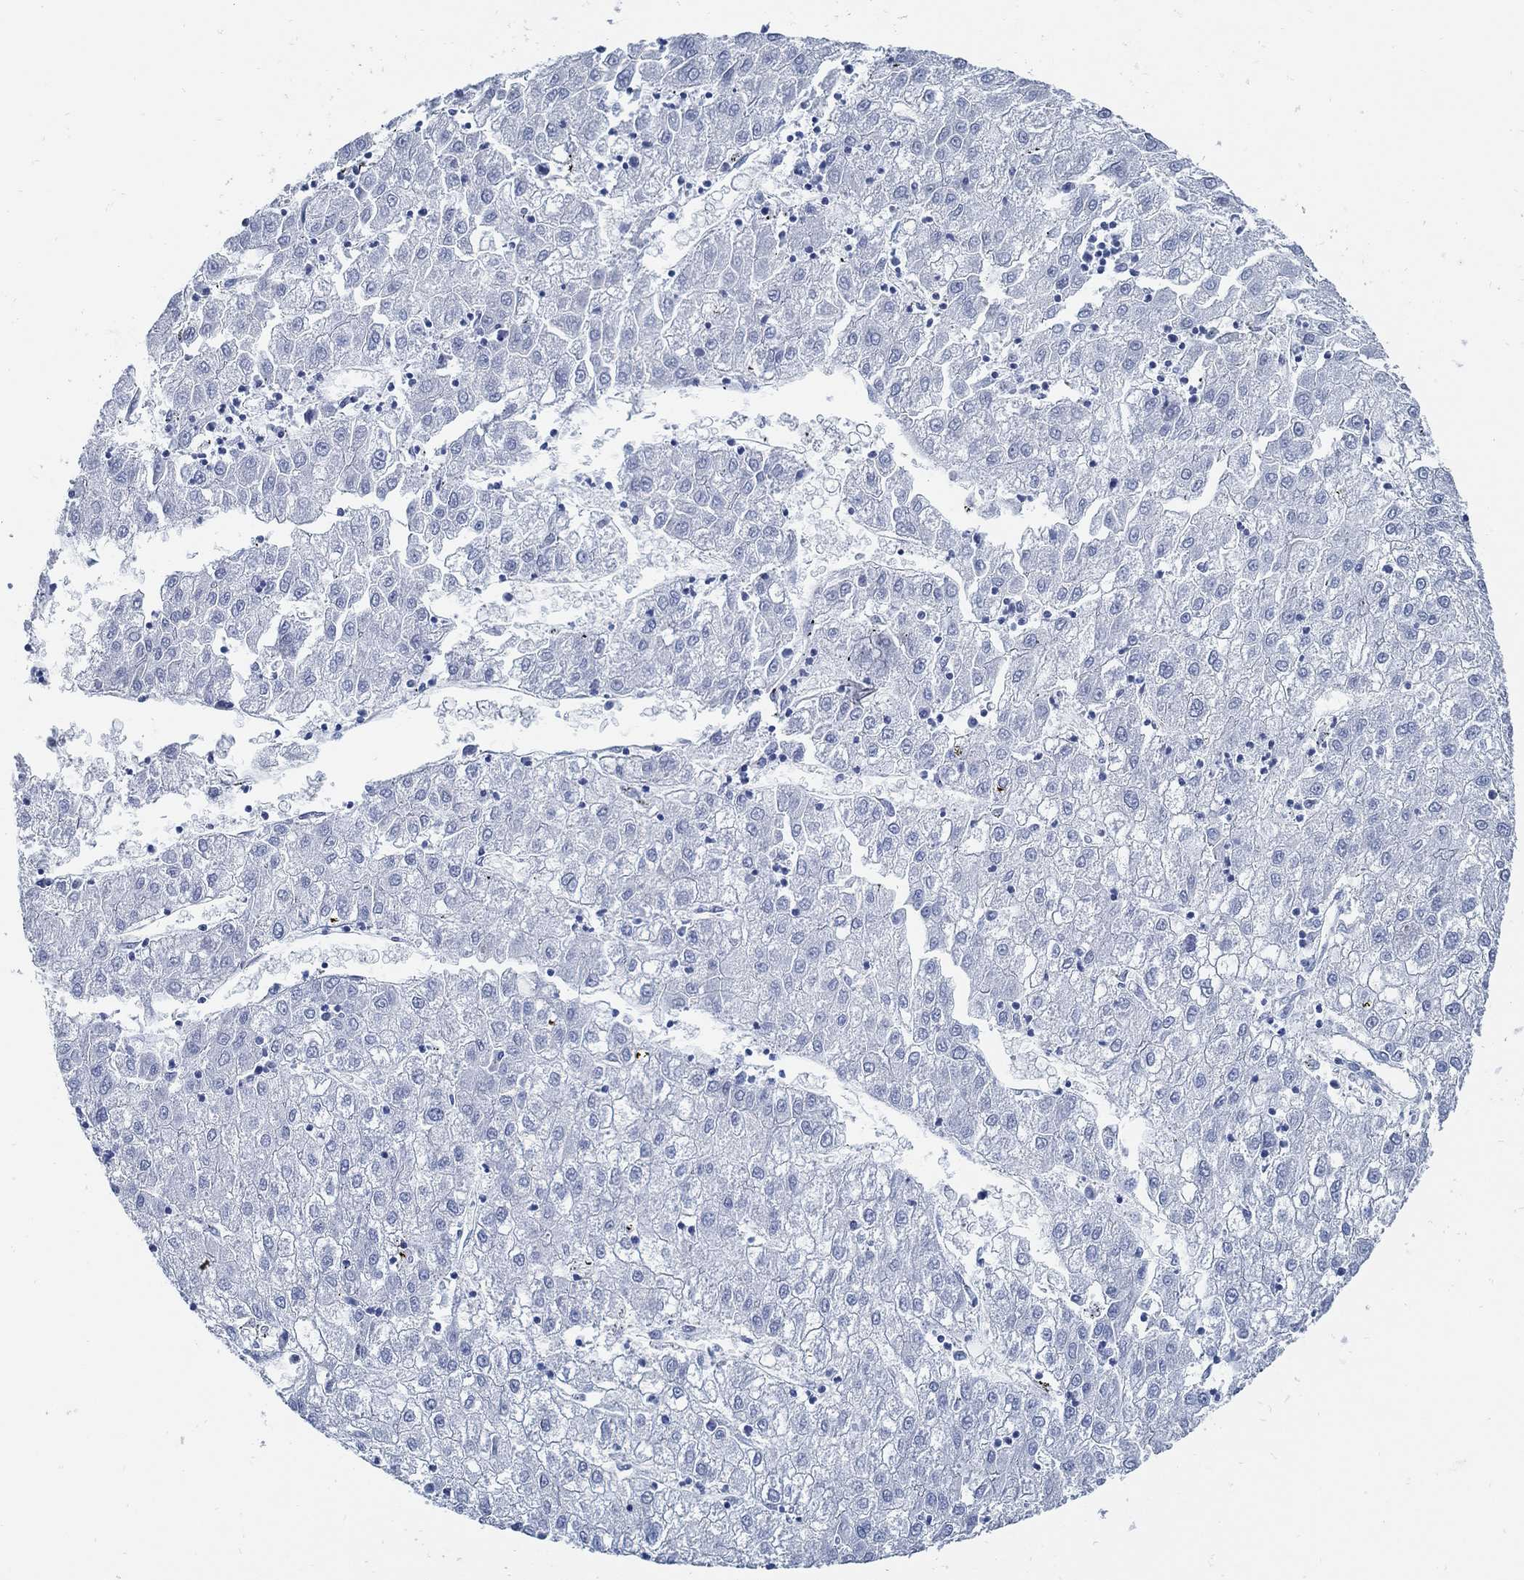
{"staining": {"intensity": "negative", "quantity": "none", "location": "none"}, "tissue": "liver cancer", "cell_type": "Tumor cells", "image_type": "cancer", "snomed": [{"axis": "morphology", "description": "Carcinoma, Hepatocellular, NOS"}, {"axis": "topography", "description": "Liver"}], "caption": "Immunohistochemistry photomicrograph of hepatocellular carcinoma (liver) stained for a protein (brown), which exhibits no expression in tumor cells. (DAB (3,3'-diaminobenzidine) immunohistochemistry with hematoxylin counter stain).", "gene": "SLC45A1", "patient": {"sex": "male", "age": 72}}